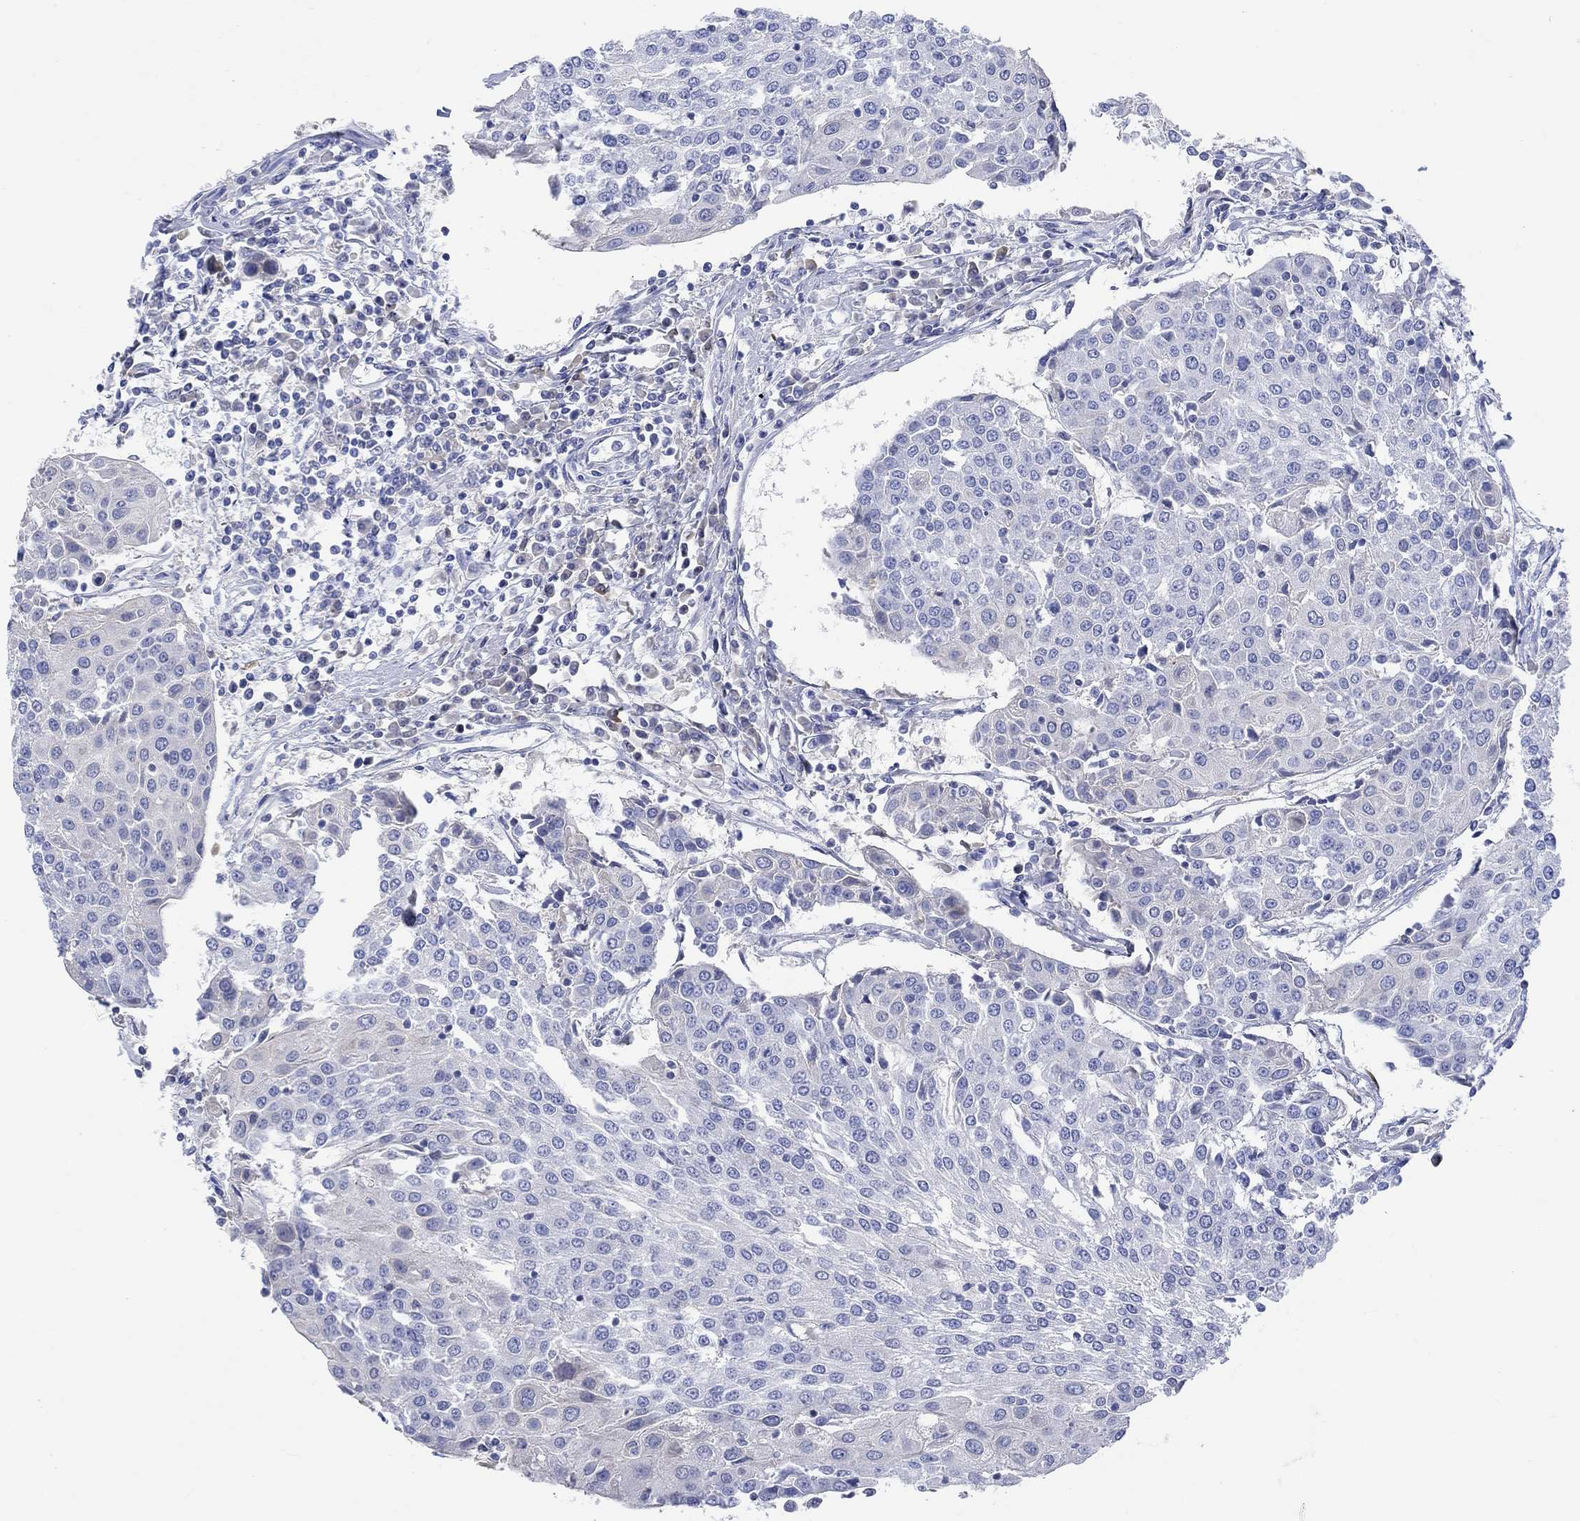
{"staining": {"intensity": "negative", "quantity": "none", "location": "none"}, "tissue": "urothelial cancer", "cell_type": "Tumor cells", "image_type": "cancer", "snomed": [{"axis": "morphology", "description": "Urothelial carcinoma, High grade"}, {"axis": "topography", "description": "Urinary bladder"}], "caption": "A photomicrograph of urothelial carcinoma (high-grade) stained for a protein reveals no brown staining in tumor cells. The staining is performed using DAB (3,3'-diaminobenzidine) brown chromogen with nuclei counter-stained in using hematoxylin.", "gene": "GCM1", "patient": {"sex": "female", "age": 85}}